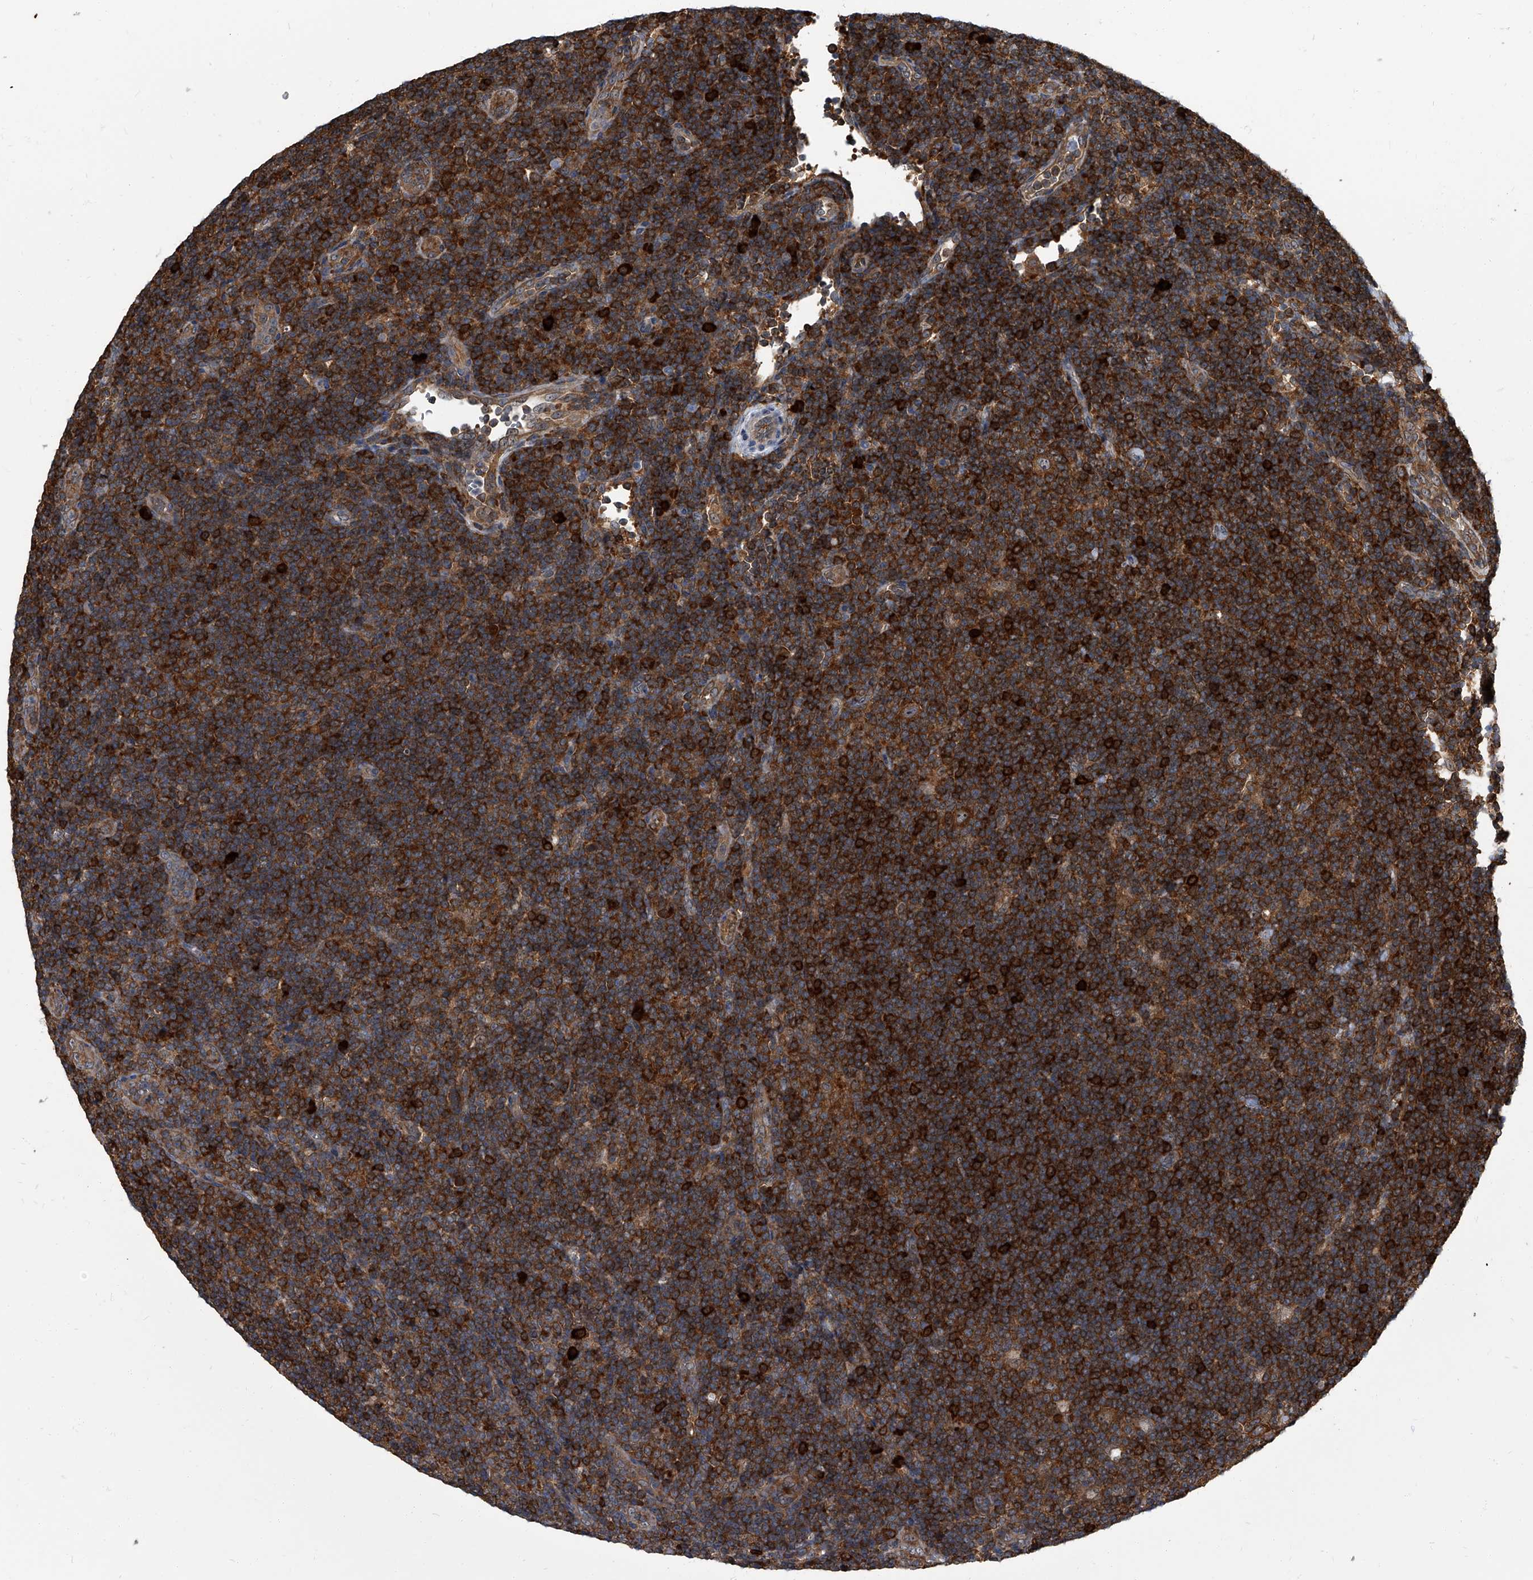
{"staining": {"intensity": "moderate", "quantity": ">75%", "location": "cytoplasmic/membranous"}, "tissue": "lymphoma", "cell_type": "Tumor cells", "image_type": "cancer", "snomed": [{"axis": "morphology", "description": "Hodgkin's disease, NOS"}, {"axis": "topography", "description": "Lymph node"}], "caption": "The image displays staining of Hodgkin's disease, revealing moderate cytoplasmic/membranous protein expression (brown color) within tumor cells.", "gene": "CDV3", "patient": {"sex": "female", "age": 57}}